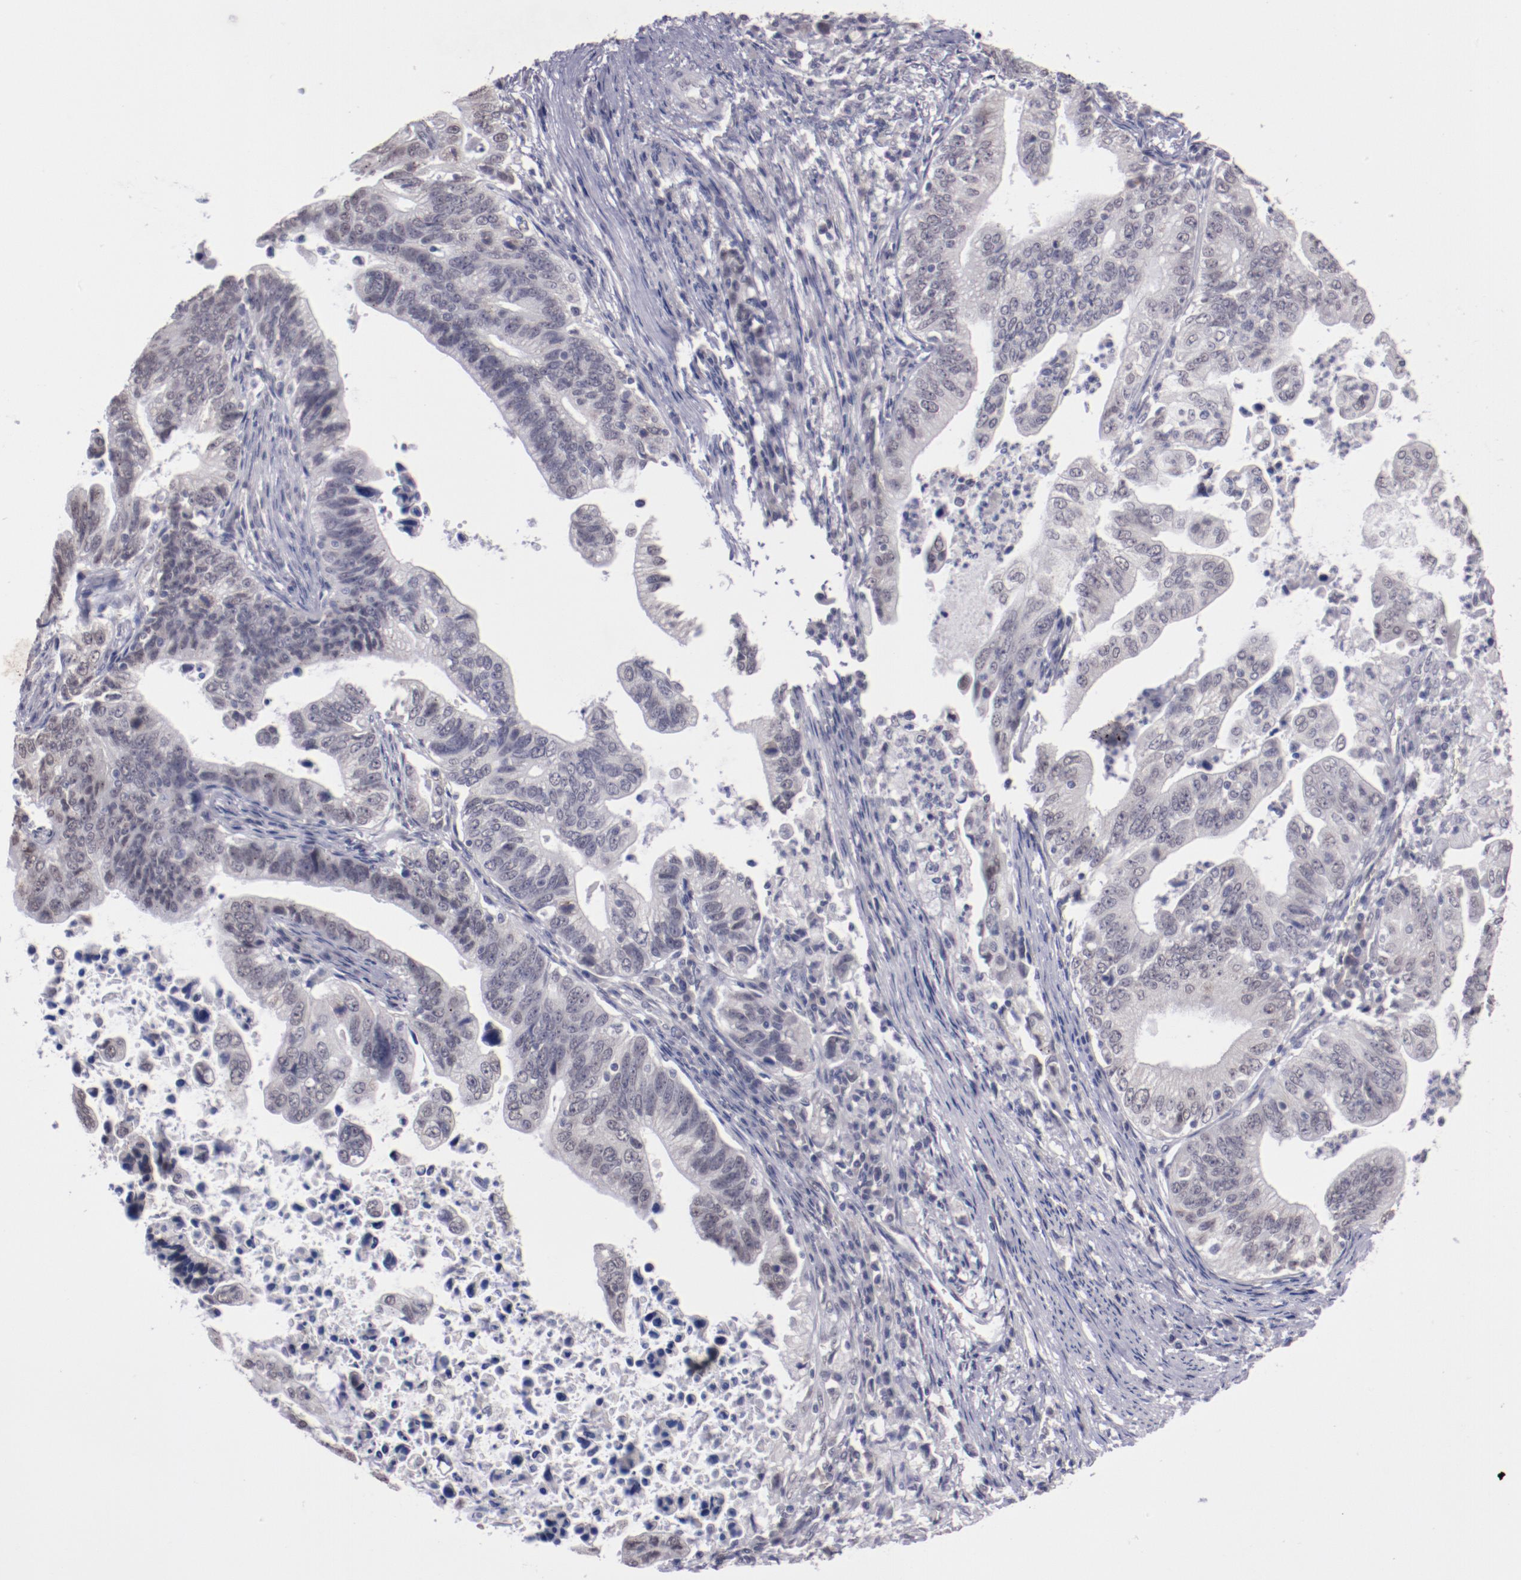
{"staining": {"intensity": "weak", "quantity": "25%-75%", "location": "nuclear"}, "tissue": "stomach cancer", "cell_type": "Tumor cells", "image_type": "cancer", "snomed": [{"axis": "morphology", "description": "Adenocarcinoma, NOS"}, {"axis": "topography", "description": "Stomach, upper"}], "caption": "Weak nuclear positivity for a protein is identified in approximately 25%-75% of tumor cells of adenocarcinoma (stomach) using immunohistochemistry.", "gene": "NRXN3", "patient": {"sex": "female", "age": 50}}